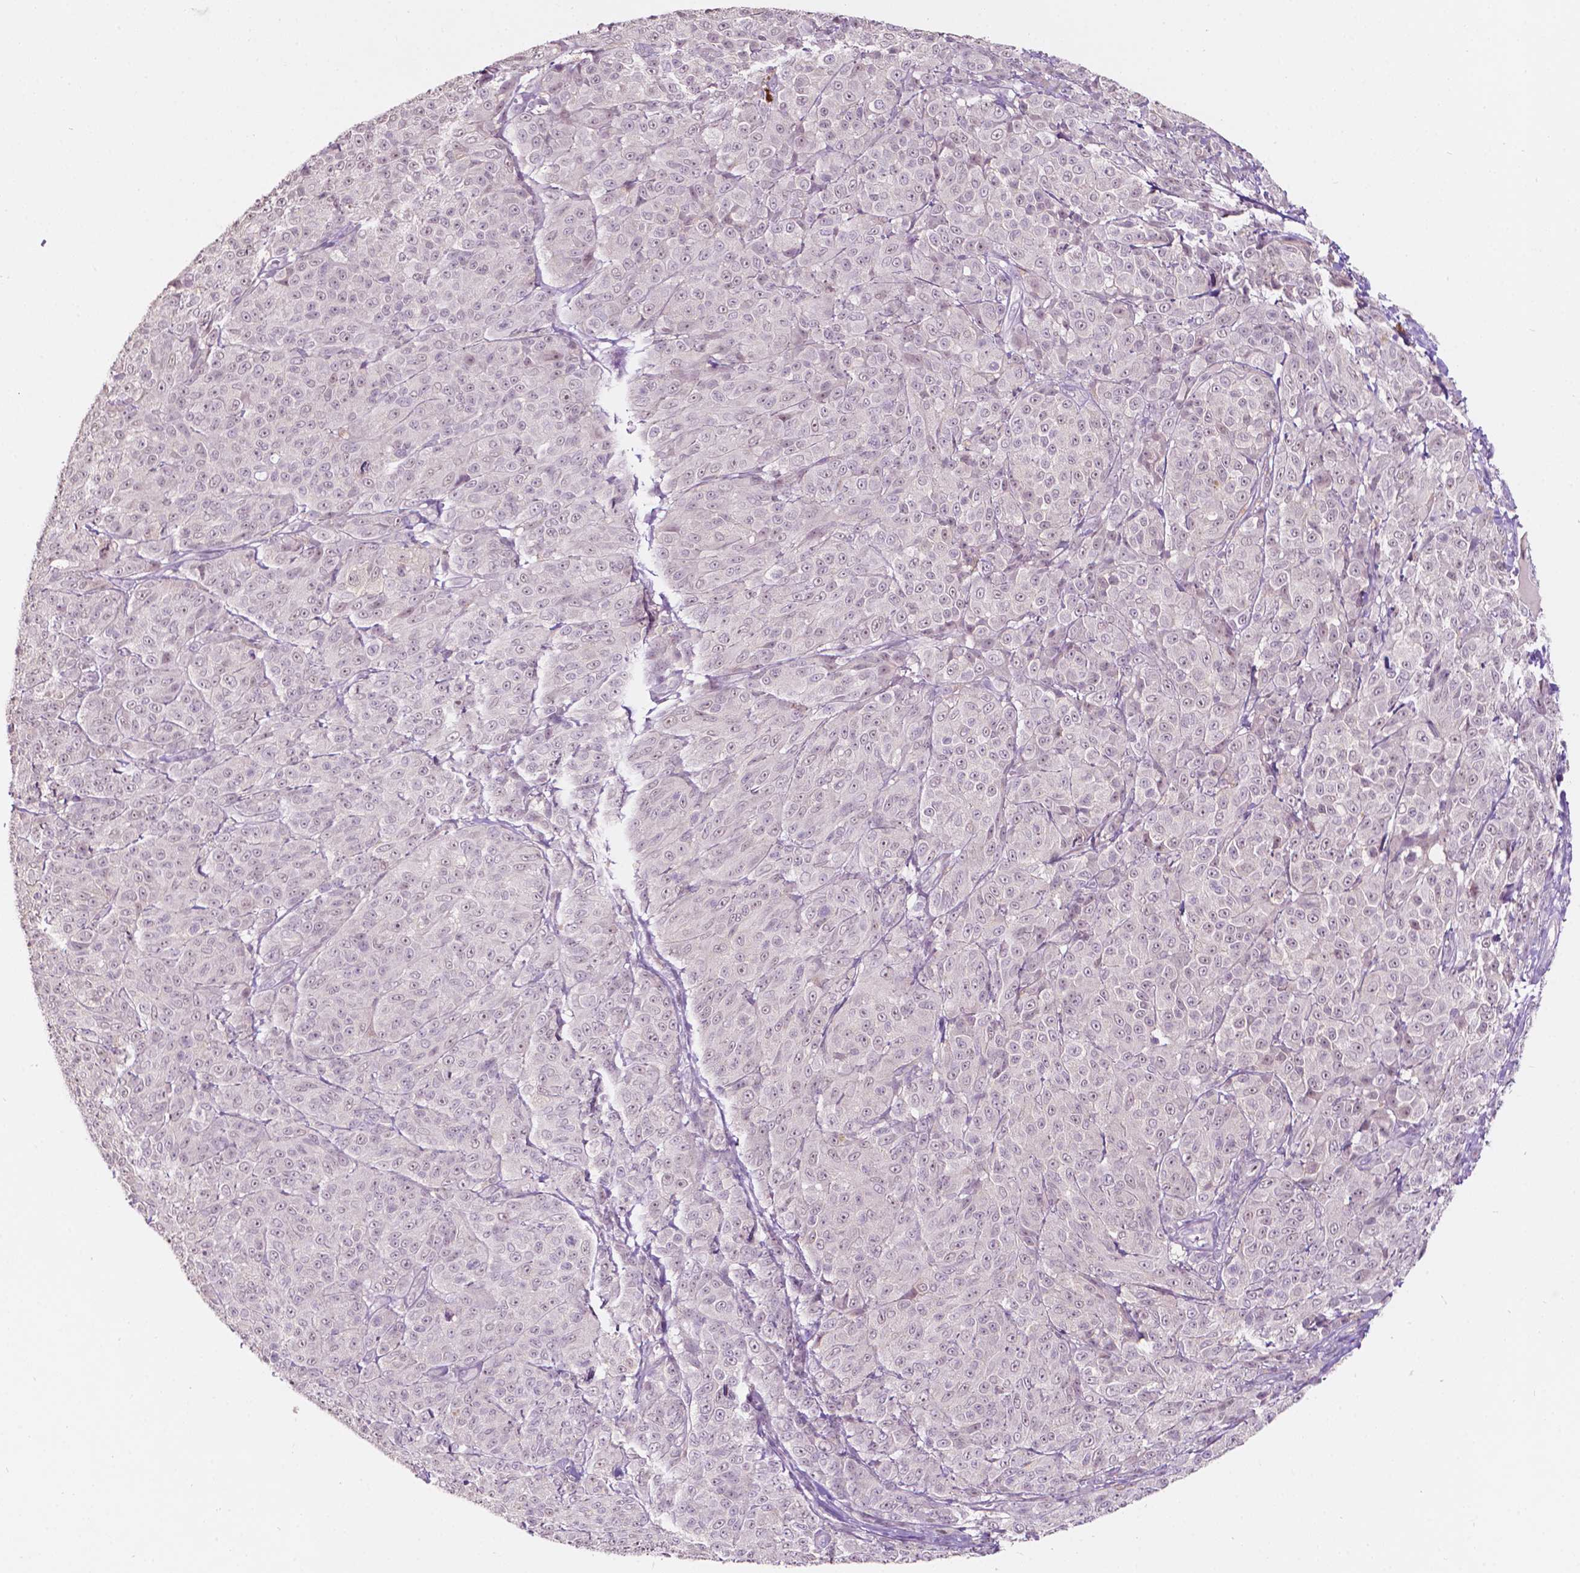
{"staining": {"intensity": "negative", "quantity": "none", "location": "none"}, "tissue": "melanoma", "cell_type": "Tumor cells", "image_type": "cancer", "snomed": [{"axis": "morphology", "description": "Malignant melanoma, NOS"}, {"axis": "topography", "description": "Skin"}], "caption": "The image displays no staining of tumor cells in malignant melanoma. (Brightfield microscopy of DAB (3,3'-diaminobenzidine) immunohistochemistry (IHC) at high magnification).", "gene": "TM6SF2", "patient": {"sex": "male", "age": 89}}